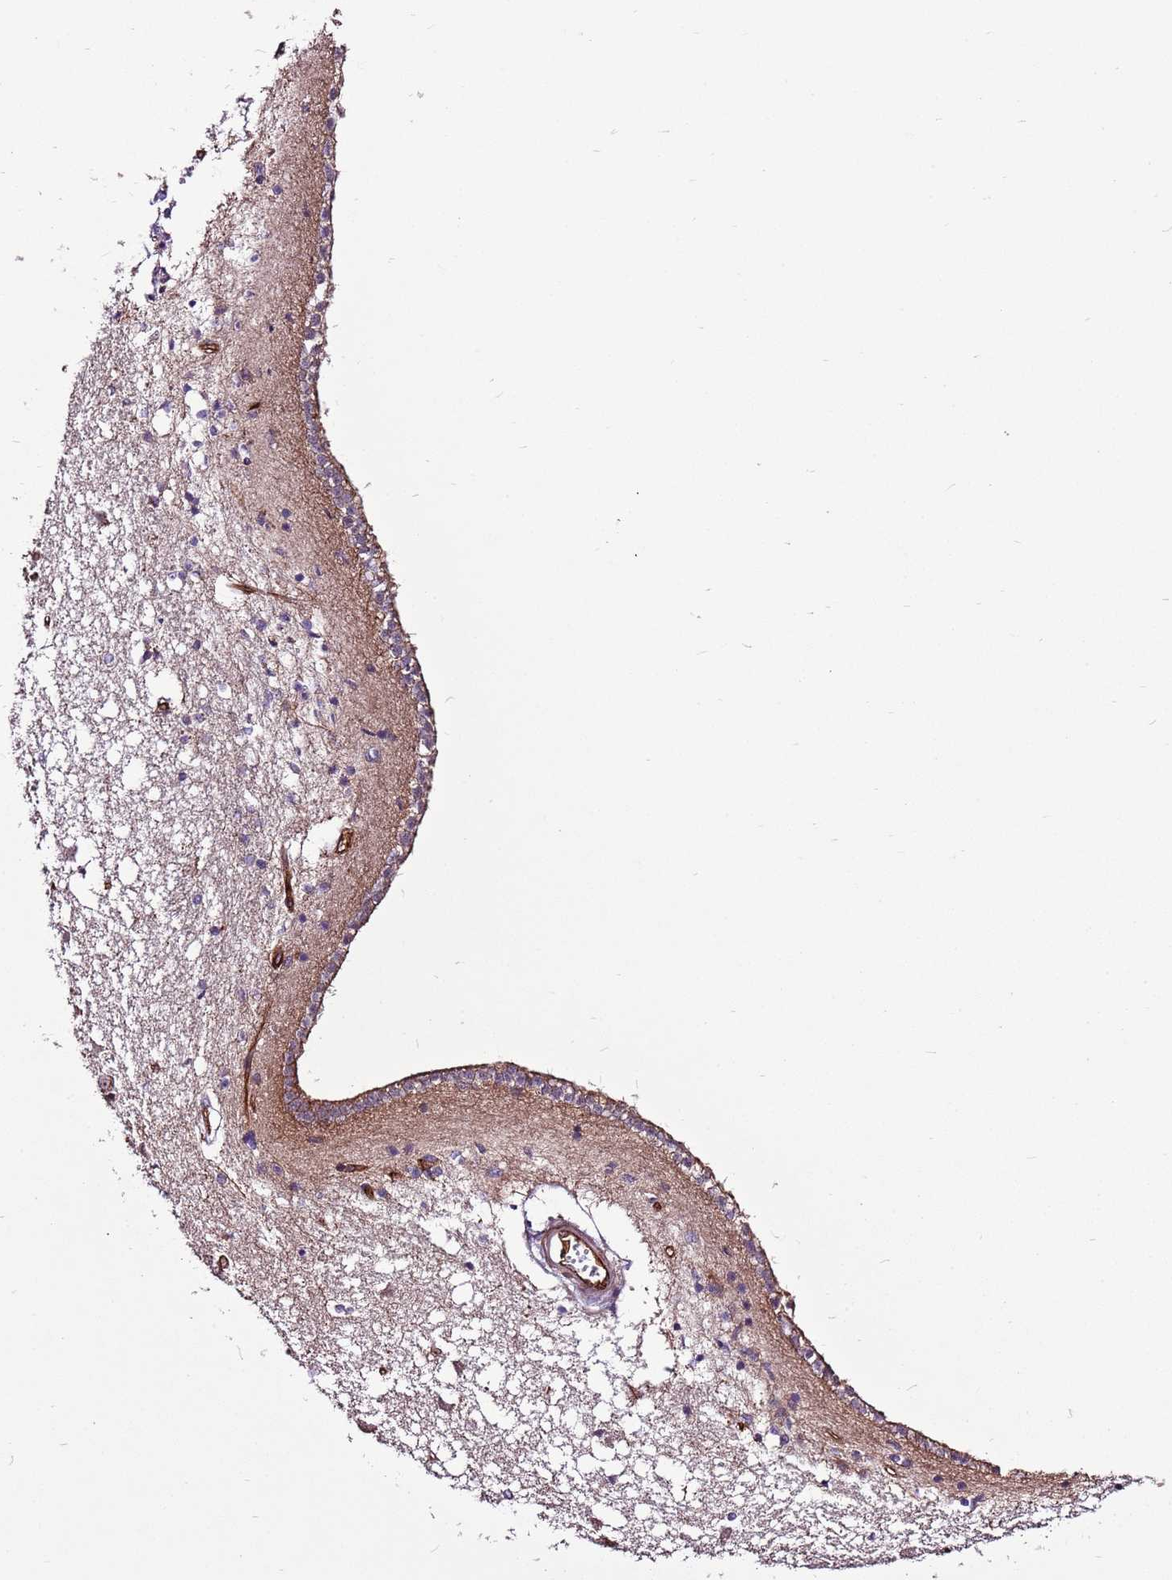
{"staining": {"intensity": "negative", "quantity": "none", "location": "none"}, "tissue": "caudate", "cell_type": "Glial cells", "image_type": "normal", "snomed": [{"axis": "morphology", "description": "Normal tissue, NOS"}, {"axis": "topography", "description": "Lateral ventricle wall"}], "caption": "DAB (3,3'-diaminobenzidine) immunohistochemical staining of unremarkable human caudate reveals no significant staining in glial cells. (Brightfield microscopy of DAB (3,3'-diaminobenzidine) IHC at high magnification).", "gene": "ZNF827", "patient": {"sex": "male", "age": 45}}